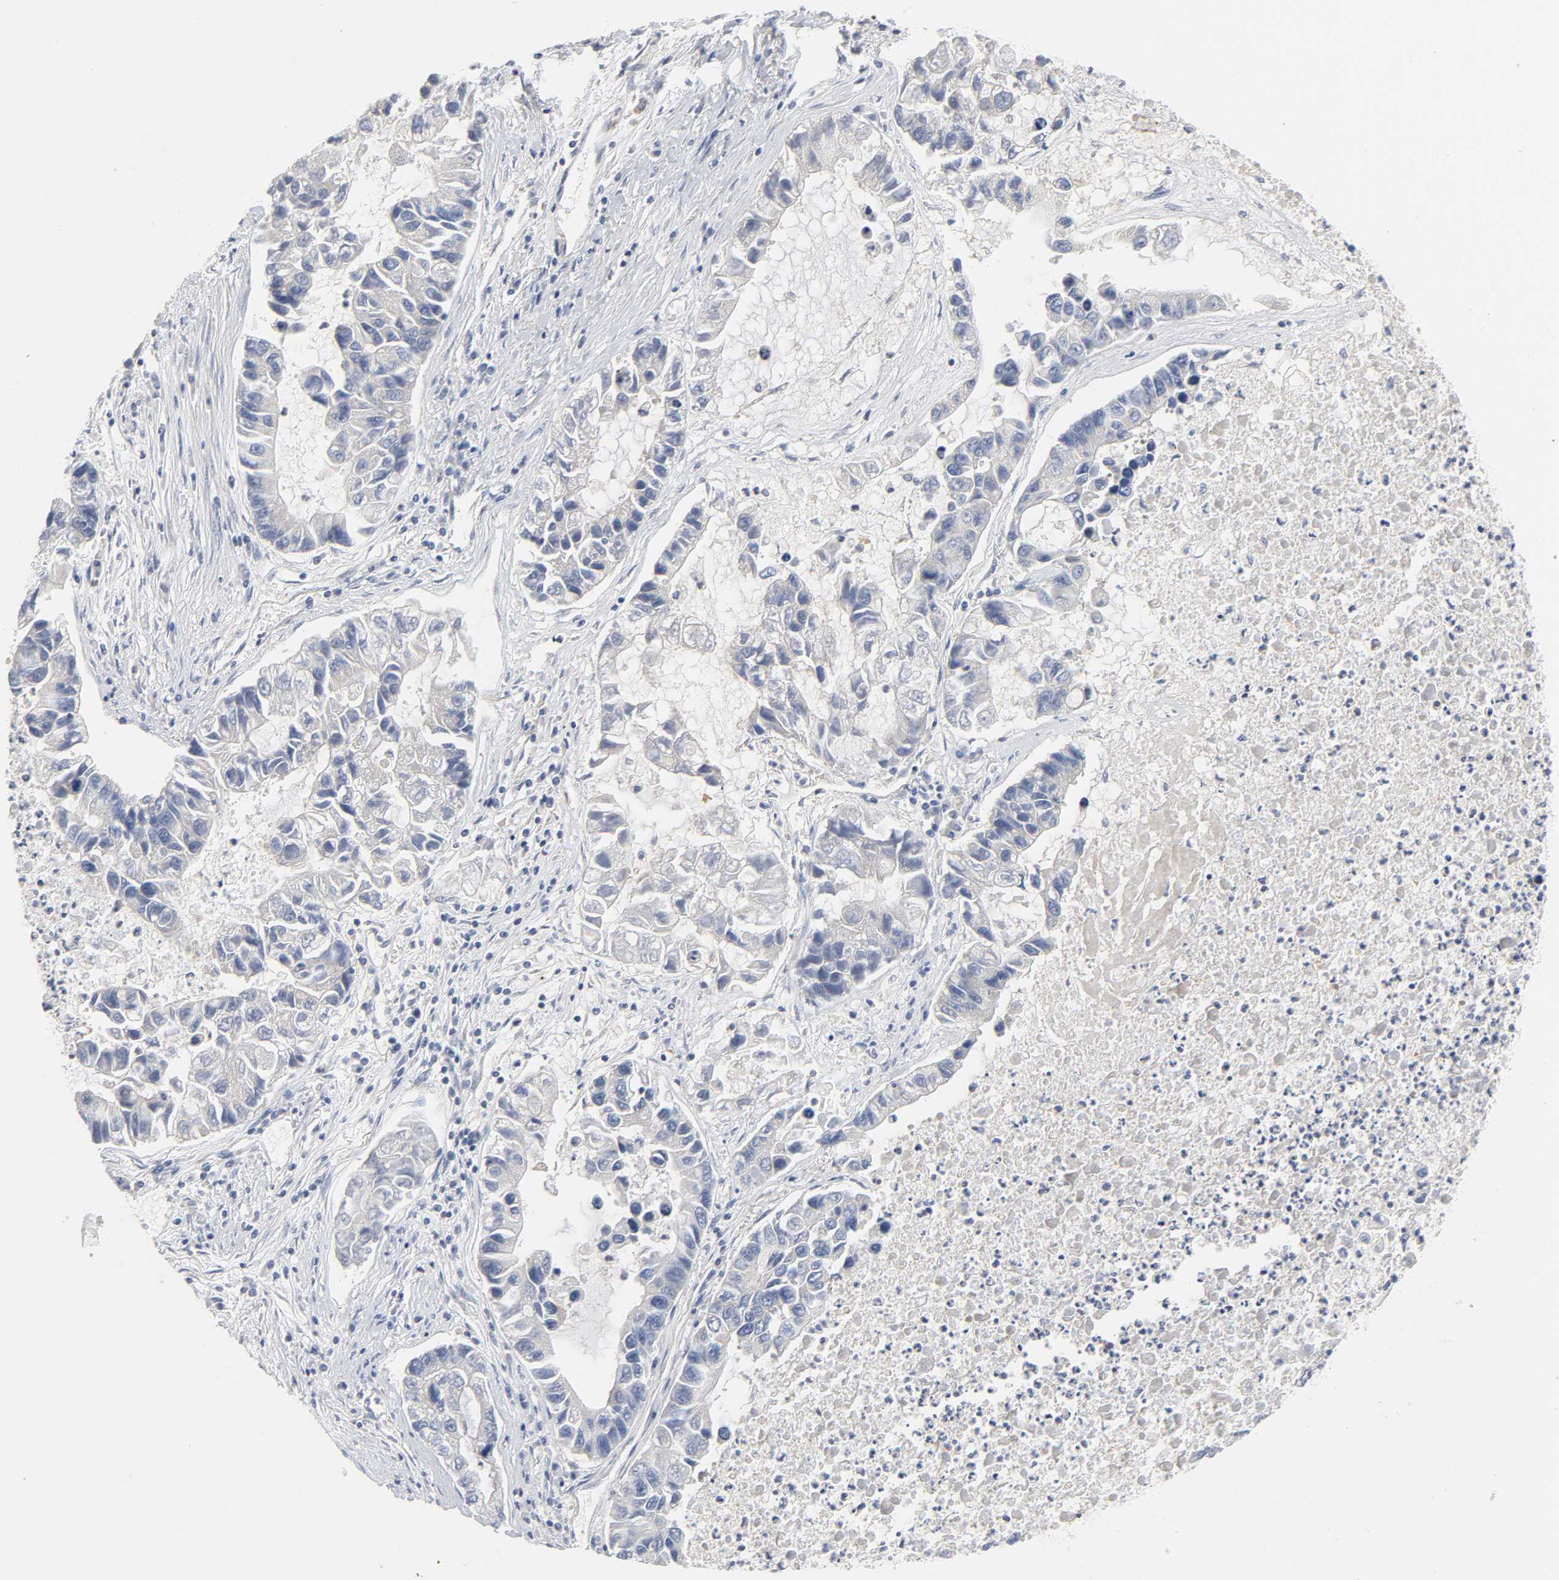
{"staining": {"intensity": "negative", "quantity": "none", "location": "none"}, "tissue": "lung cancer", "cell_type": "Tumor cells", "image_type": "cancer", "snomed": [{"axis": "morphology", "description": "Adenocarcinoma, NOS"}, {"axis": "topography", "description": "Lung"}], "caption": "Immunohistochemistry of human adenocarcinoma (lung) exhibits no positivity in tumor cells. (DAB (3,3'-diaminobenzidine) immunohistochemistry (IHC) visualized using brightfield microscopy, high magnification).", "gene": "ROCK1", "patient": {"sex": "female", "age": 51}}